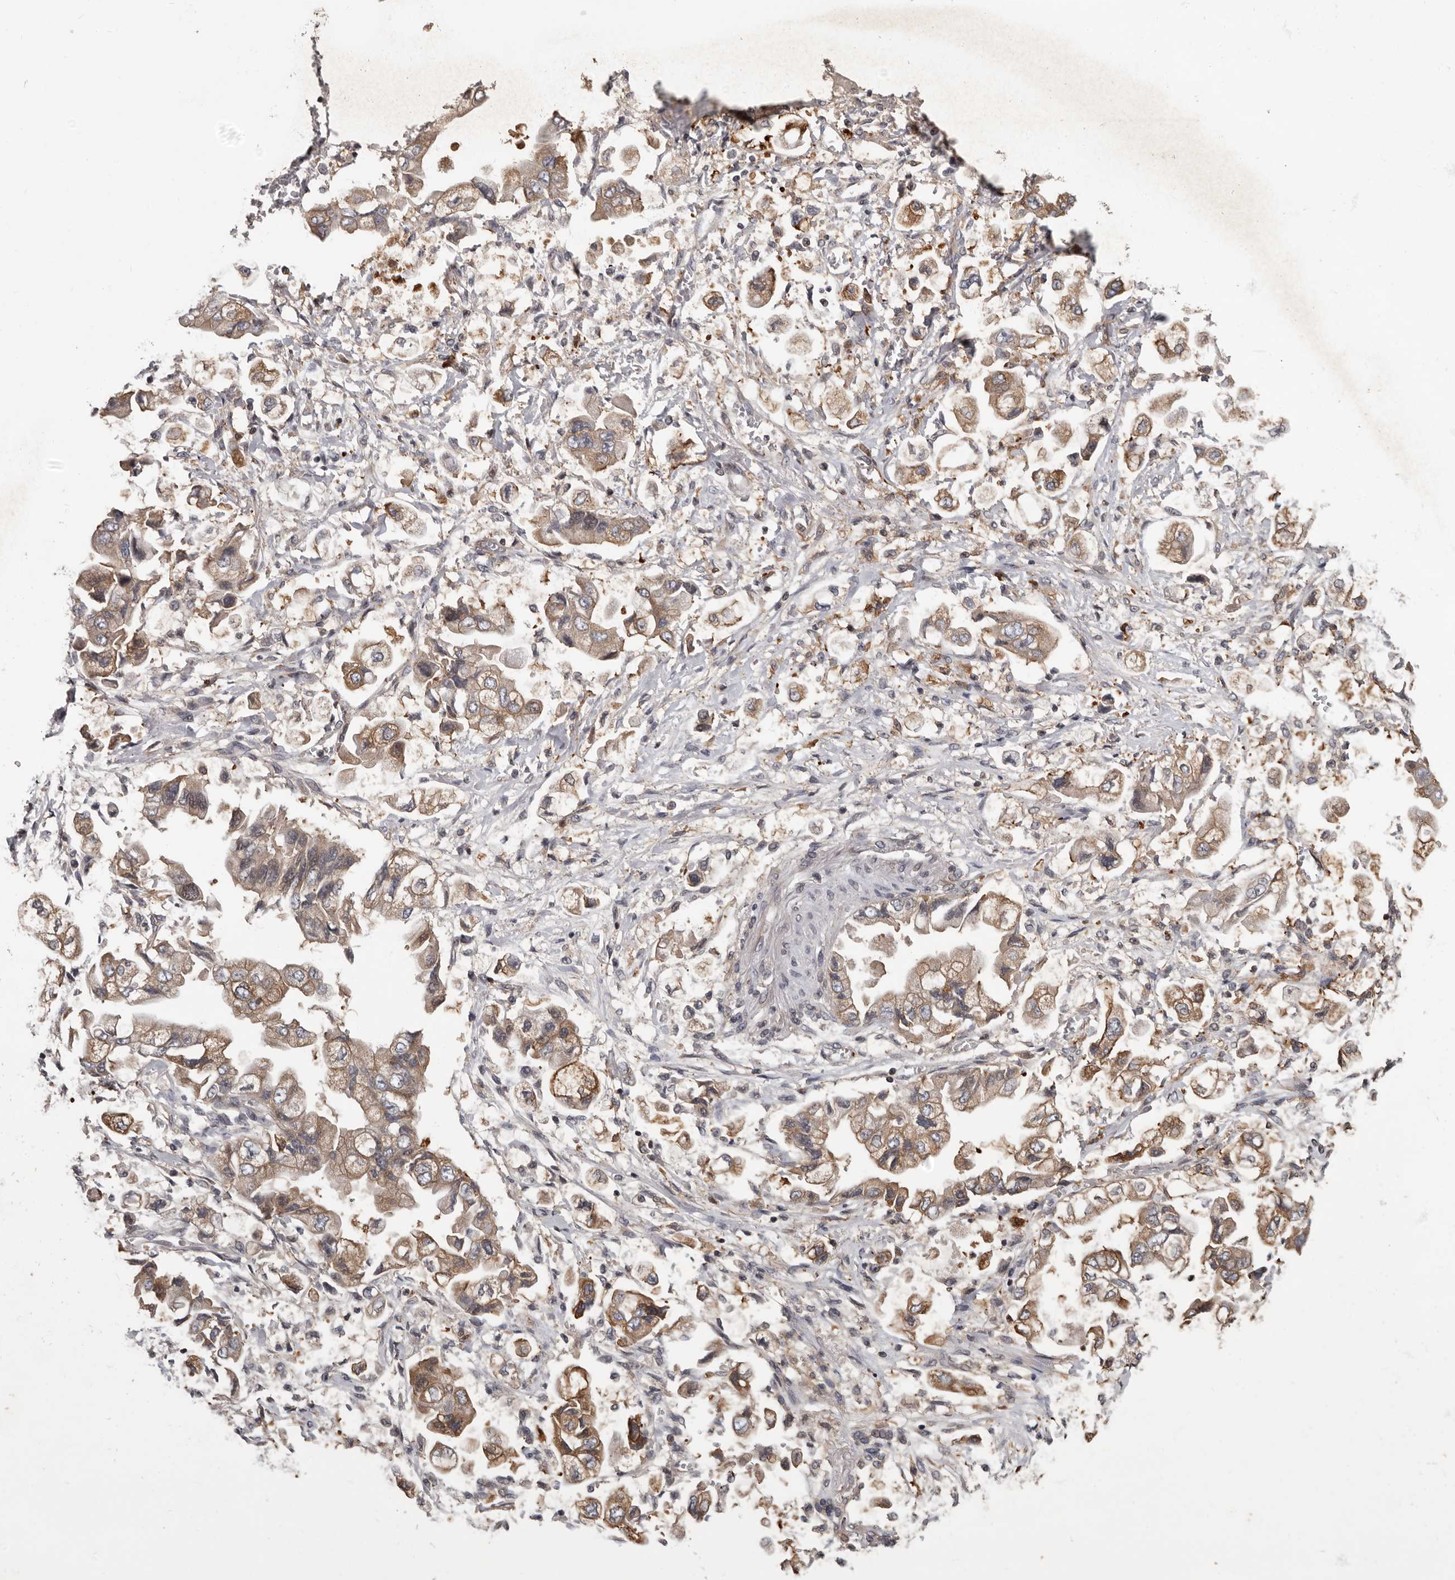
{"staining": {"intensity": "weak", "quantity": ">75%", "location": "cytoplasmic/membranous"}, "tissue": "stomach cancer", "cell_type": "Tumor cells", "image_type": "cancer", "snomed": [{"axis": "morphology", "description": "Adenocarcinoma, NOS"}, {"axis": "topography", "description": "Stomach"}], "caption": "Immunohistochemistry staining of stomach adenocarcinoma, which reveals low levels of weak cytoplasmic/membranous positivity in about >75% of tumor cells indicating weak cytoplasmic/membranous protein staining. The staining was performed using DAB (3,3'-diaminobenzidine) (brown) for protein detection and nuclei were counterstained in hematoxylin (blue).", "gene": "FGFR4", "patient": {"sex": "male", "age": 62}}